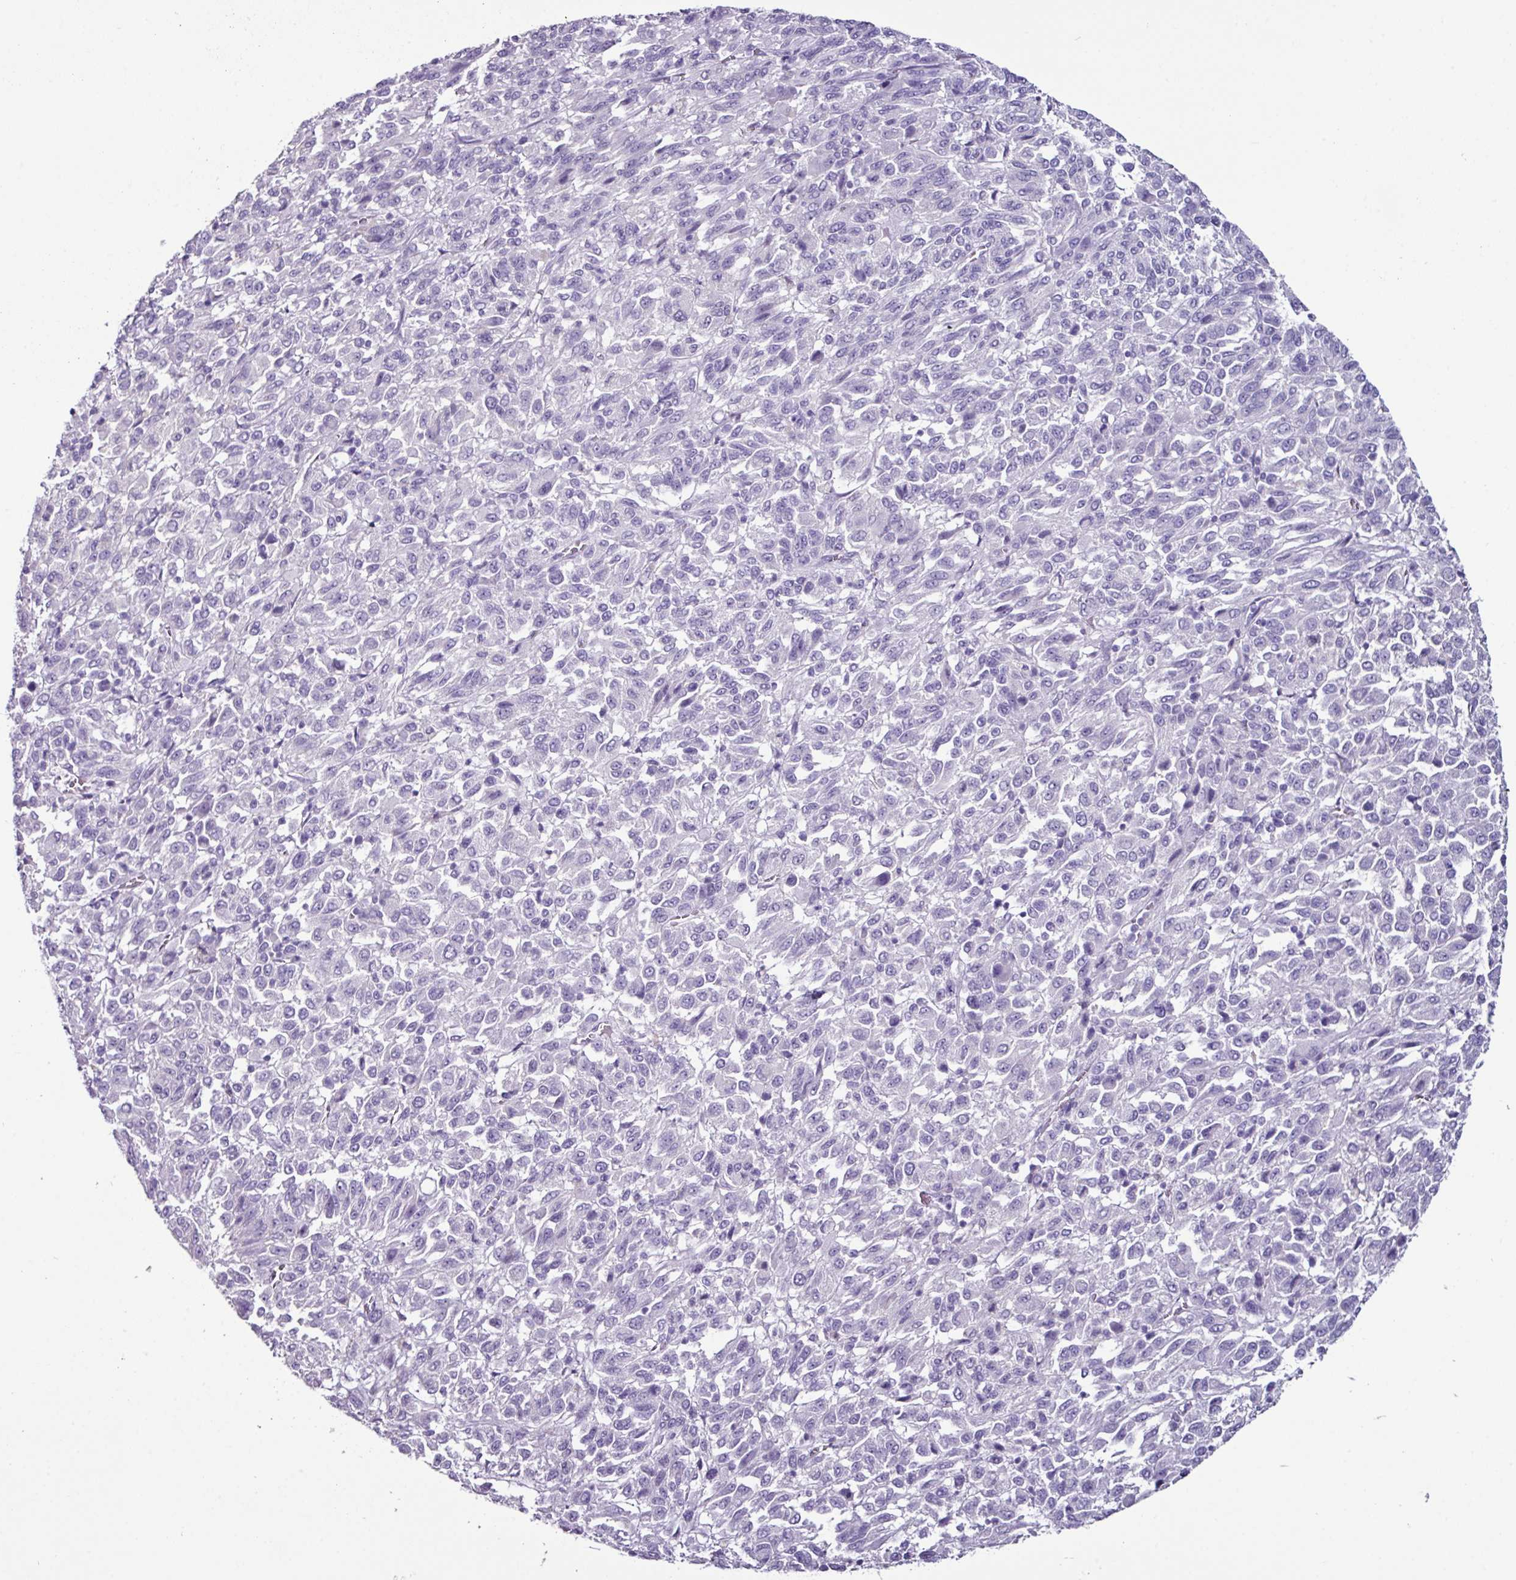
{"staining": {"intensity": "negative", "quantity": "none", "location": "none"}, "tissue": "melanoma", "cell_type": "Tumor cells", "image_type": "cancer", "snomed": [{"axis": "morphology", "description": "Malignant melanoma, Metastatic site"}, {"axis": "topography", "description": "Lung"}], "caption": "An IHC photomicrograph of melanoma is shown. There is no staining in tumor cells of melanoma.", "gene": "GLP2R", "patient": {"sex": "male", "age": 64}}